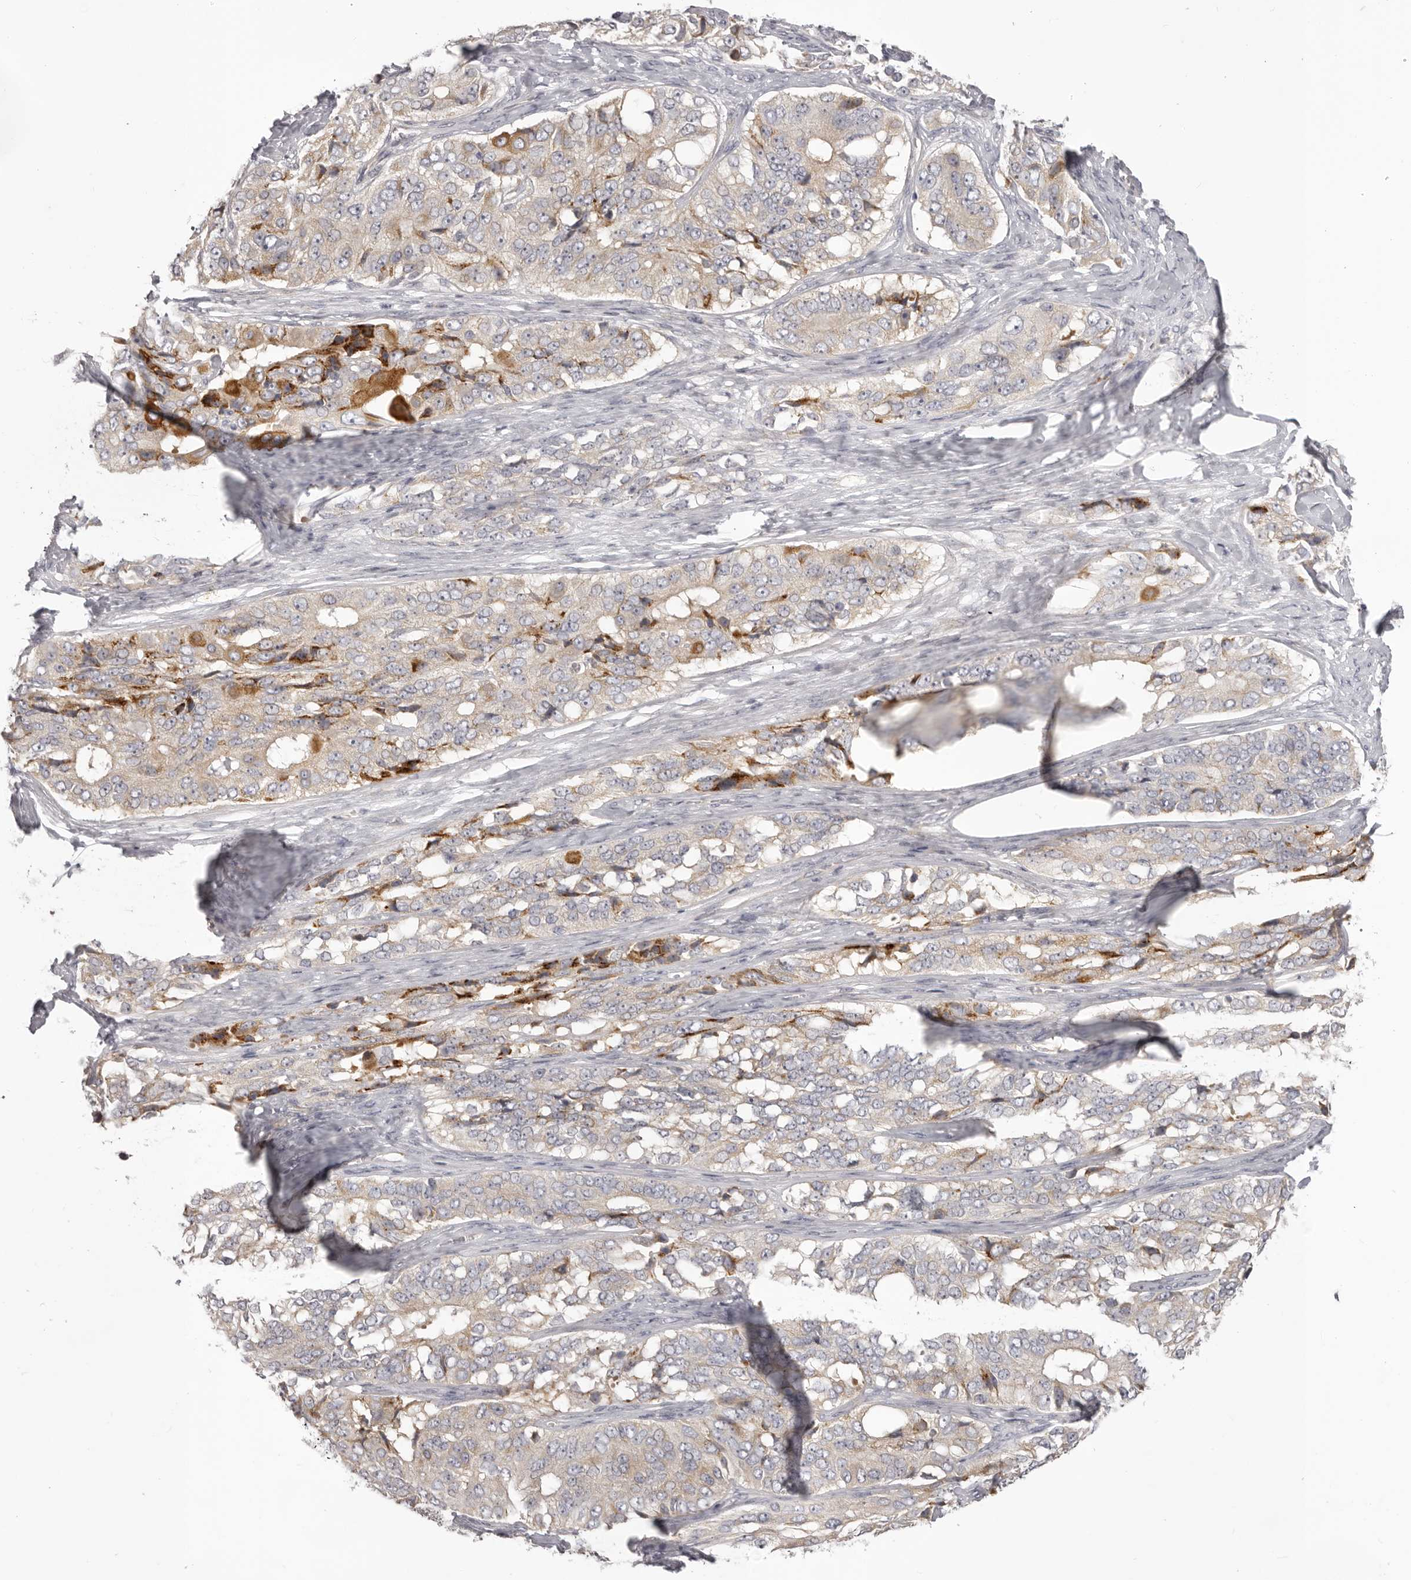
{"staining": {"intensity": "moderate", "quantity": "<25%", "location": "cytoplasmic/membranous"}, "tissue": "ovarian cancer", "cell_type": "Tumor cells", "image_type": "cancer", "snomed": [{"axis": "morphology", "description": "Carcinoma, endometroid"}, {"axis": "topography", "description": "Ovary"}], "caption": "Immunohistochemical staining of ovarian cancer (endometroid carcinoma) reveals low levels of moderate cytoplasmic/membranous protein staining in about <25% of tumor cells.", "gene": "OTUD3", "patient": {"sex": "female", "age": 51}}